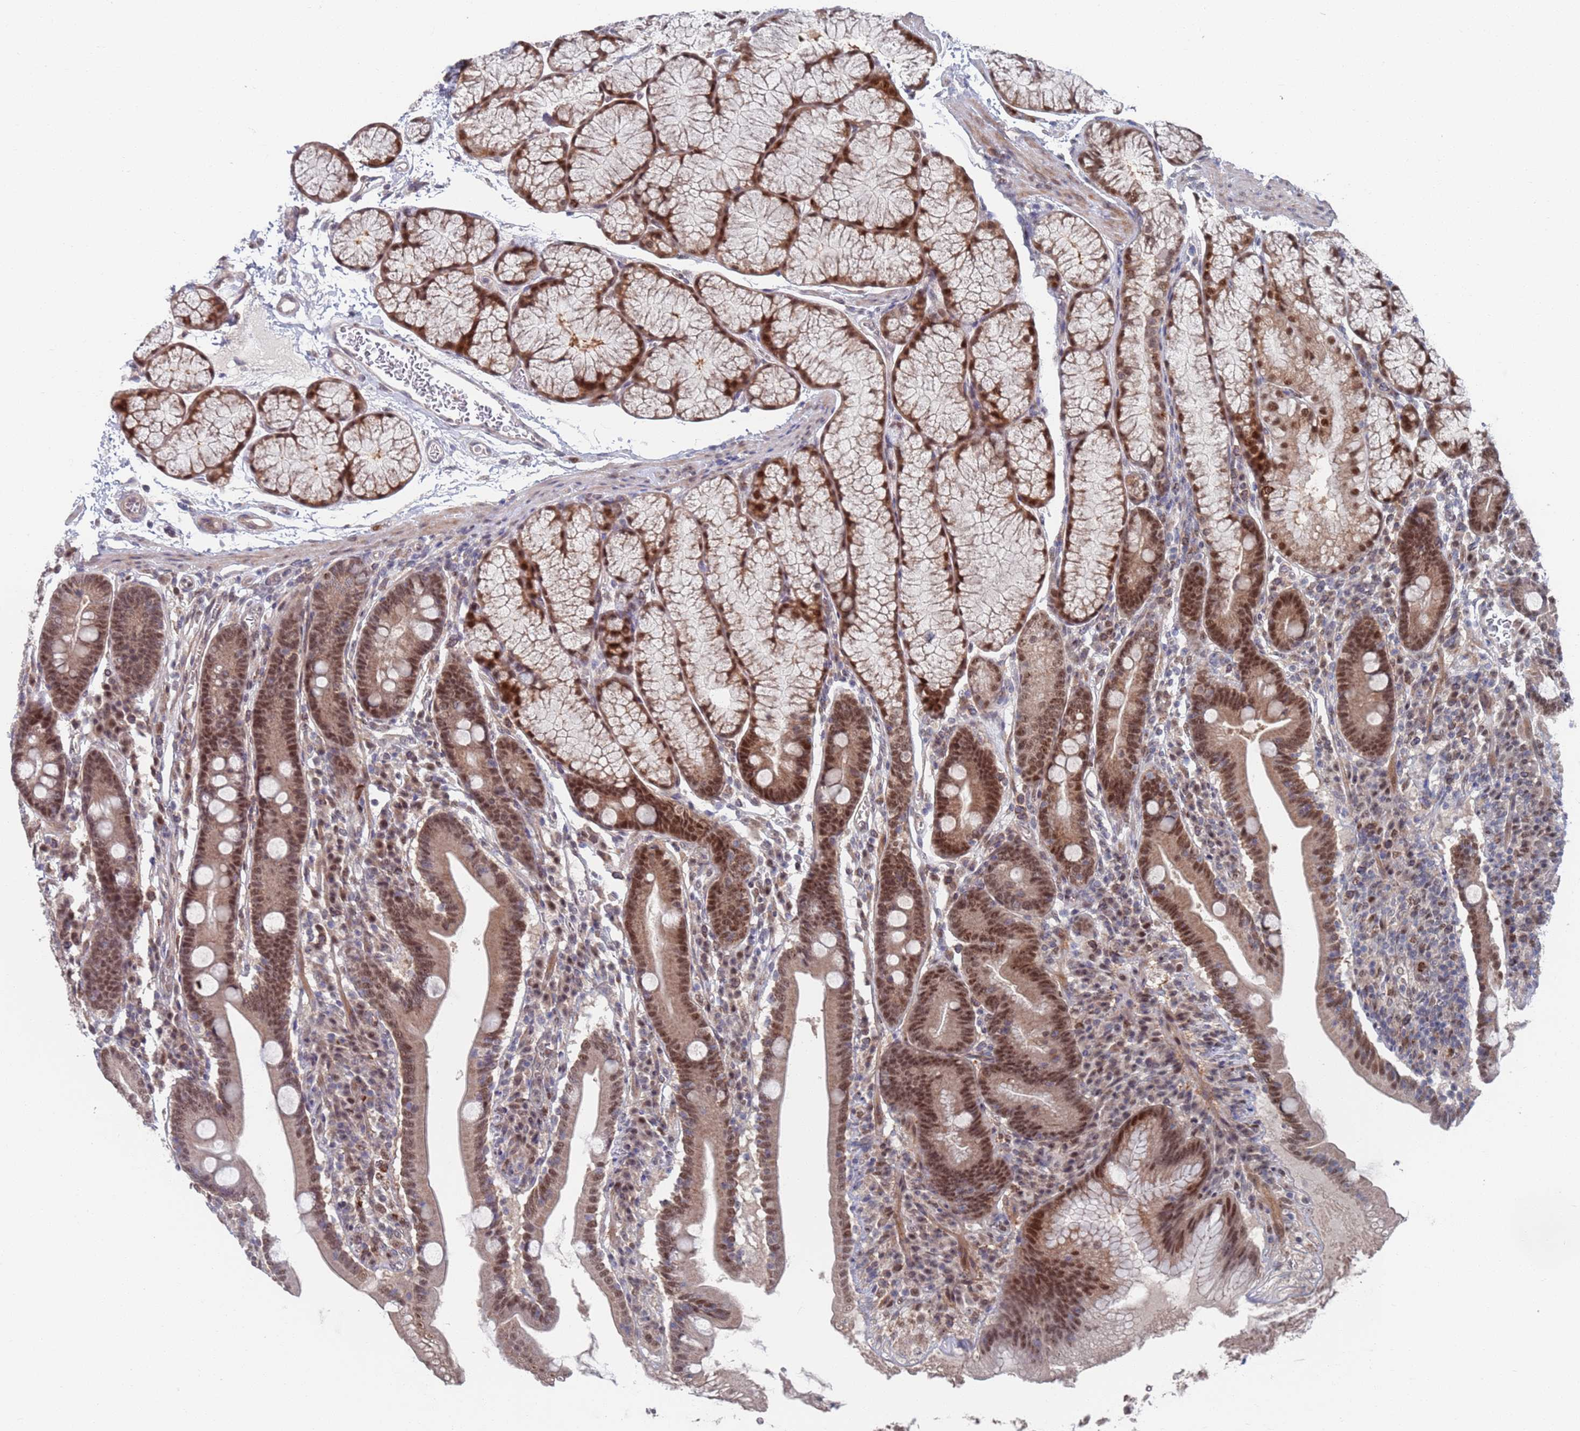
{"staining": {"intensity": "moderate", "quantity": ">75%", "location": "nuclear"}, "tissue": "duodenum", "cell_type": "Glandular cells", "image_type": "normal", "snomed": [{"axis": "morphology", "description": "Normal tissue, NOS"}, {"axis": "topography", "description": "Duodenum"}], "caption": "About >75% of glandular cells in normal human duodenum exhibit moderate nuclear protein positivity as visualized by brown immunohistochemical staining.", "gene": "RPP25", "patient": {"sex": "male", "age": 35}}